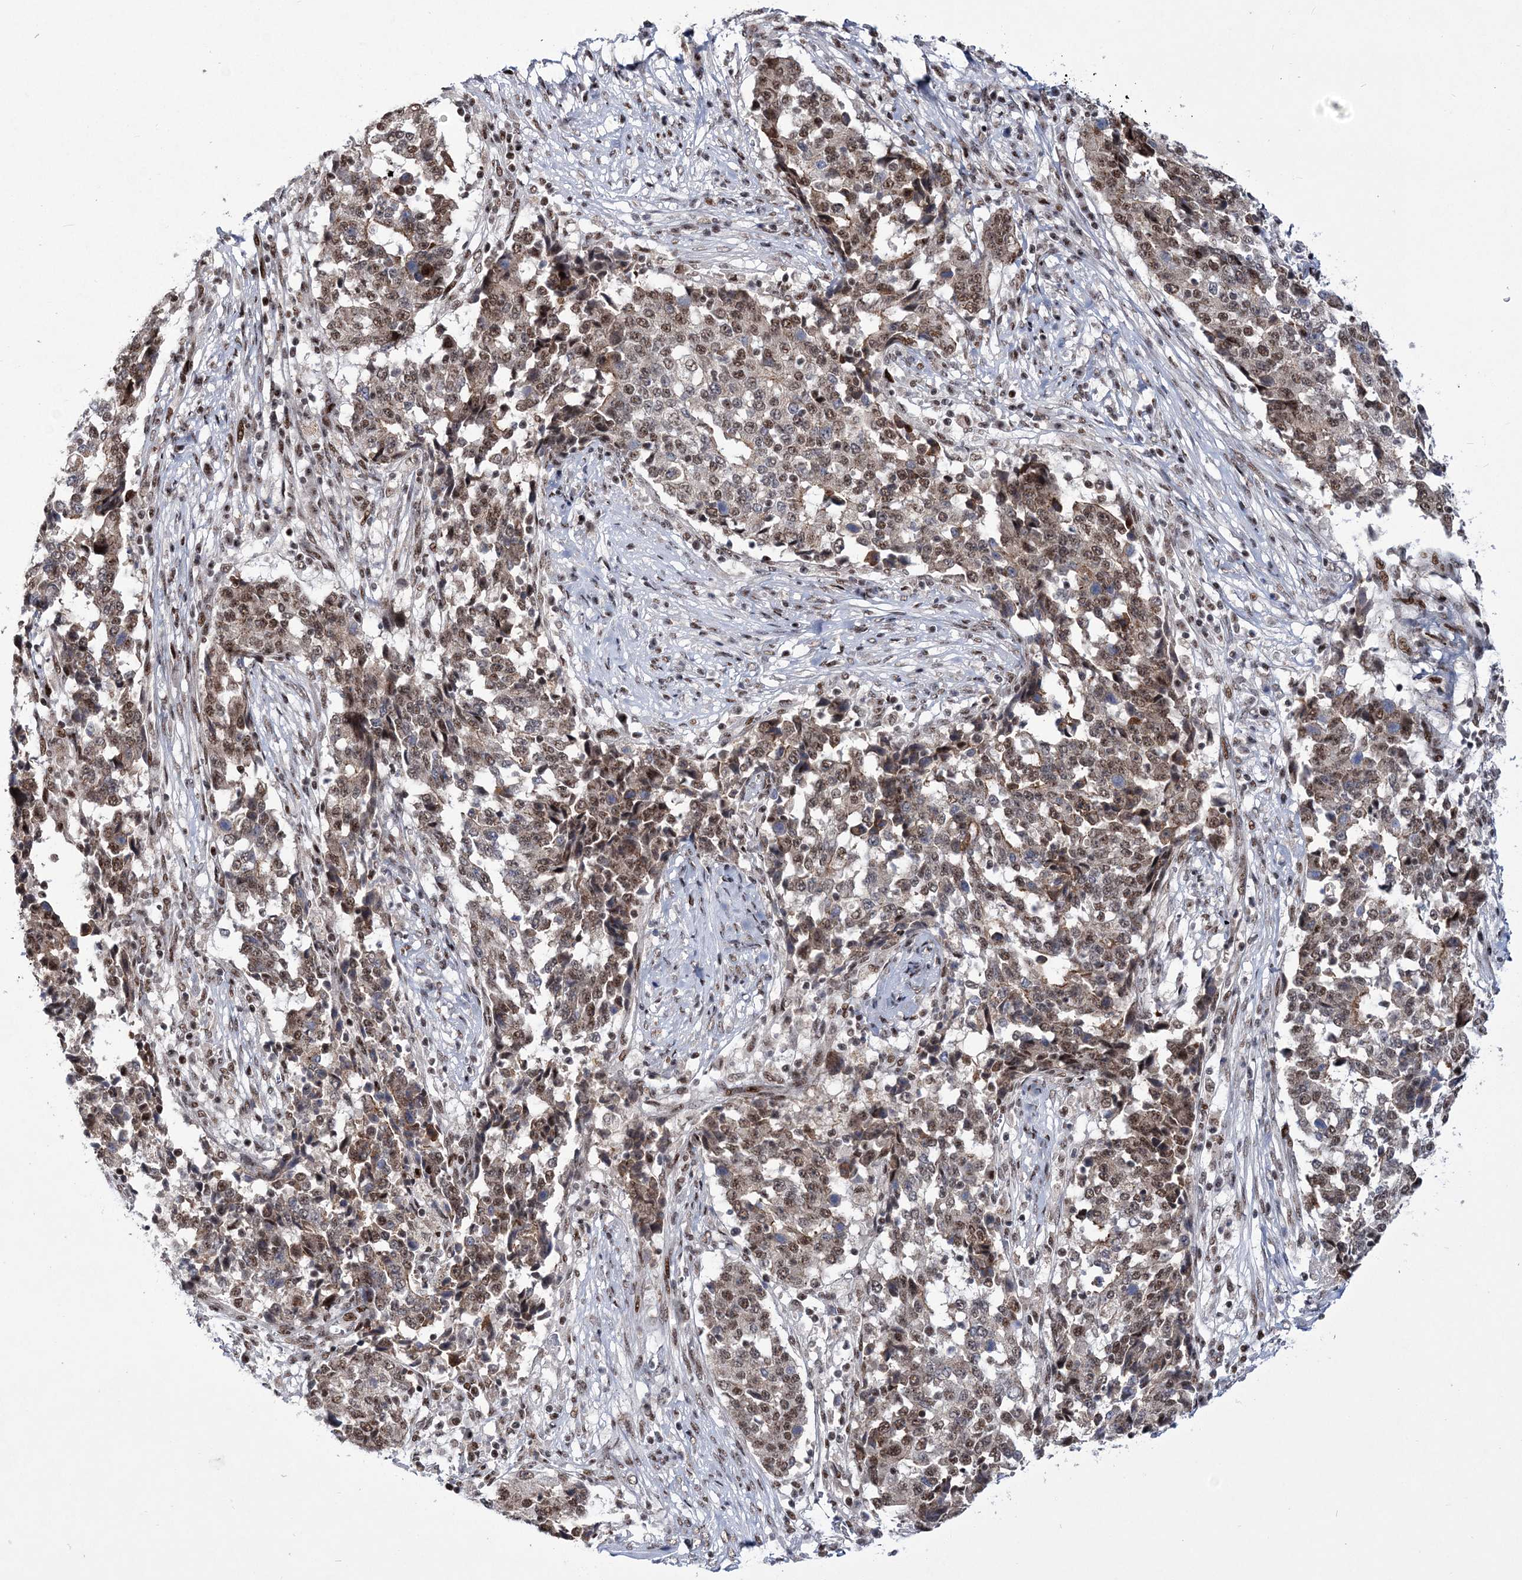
{"staining": {"intensity": "moderate", "quantity": "25%-75%", "location": "nuclear"}, "tissue": "stomach cancer", "cell_type": "Tumor cells", "image_type": "cancer", "snomed": [{"axis": "morphology", "description": "Adenocarcinoma, NOS"}, {"axis": "topography", "description": "Stomach"}], "caption": "Protein expression analysis of adenocarcinoma (stomach) reveals moderate nuclear expression in about 25%-75% of tumor cells.", "gene": "TATDN2", "patient": {"sex": "male", "age": 59}}